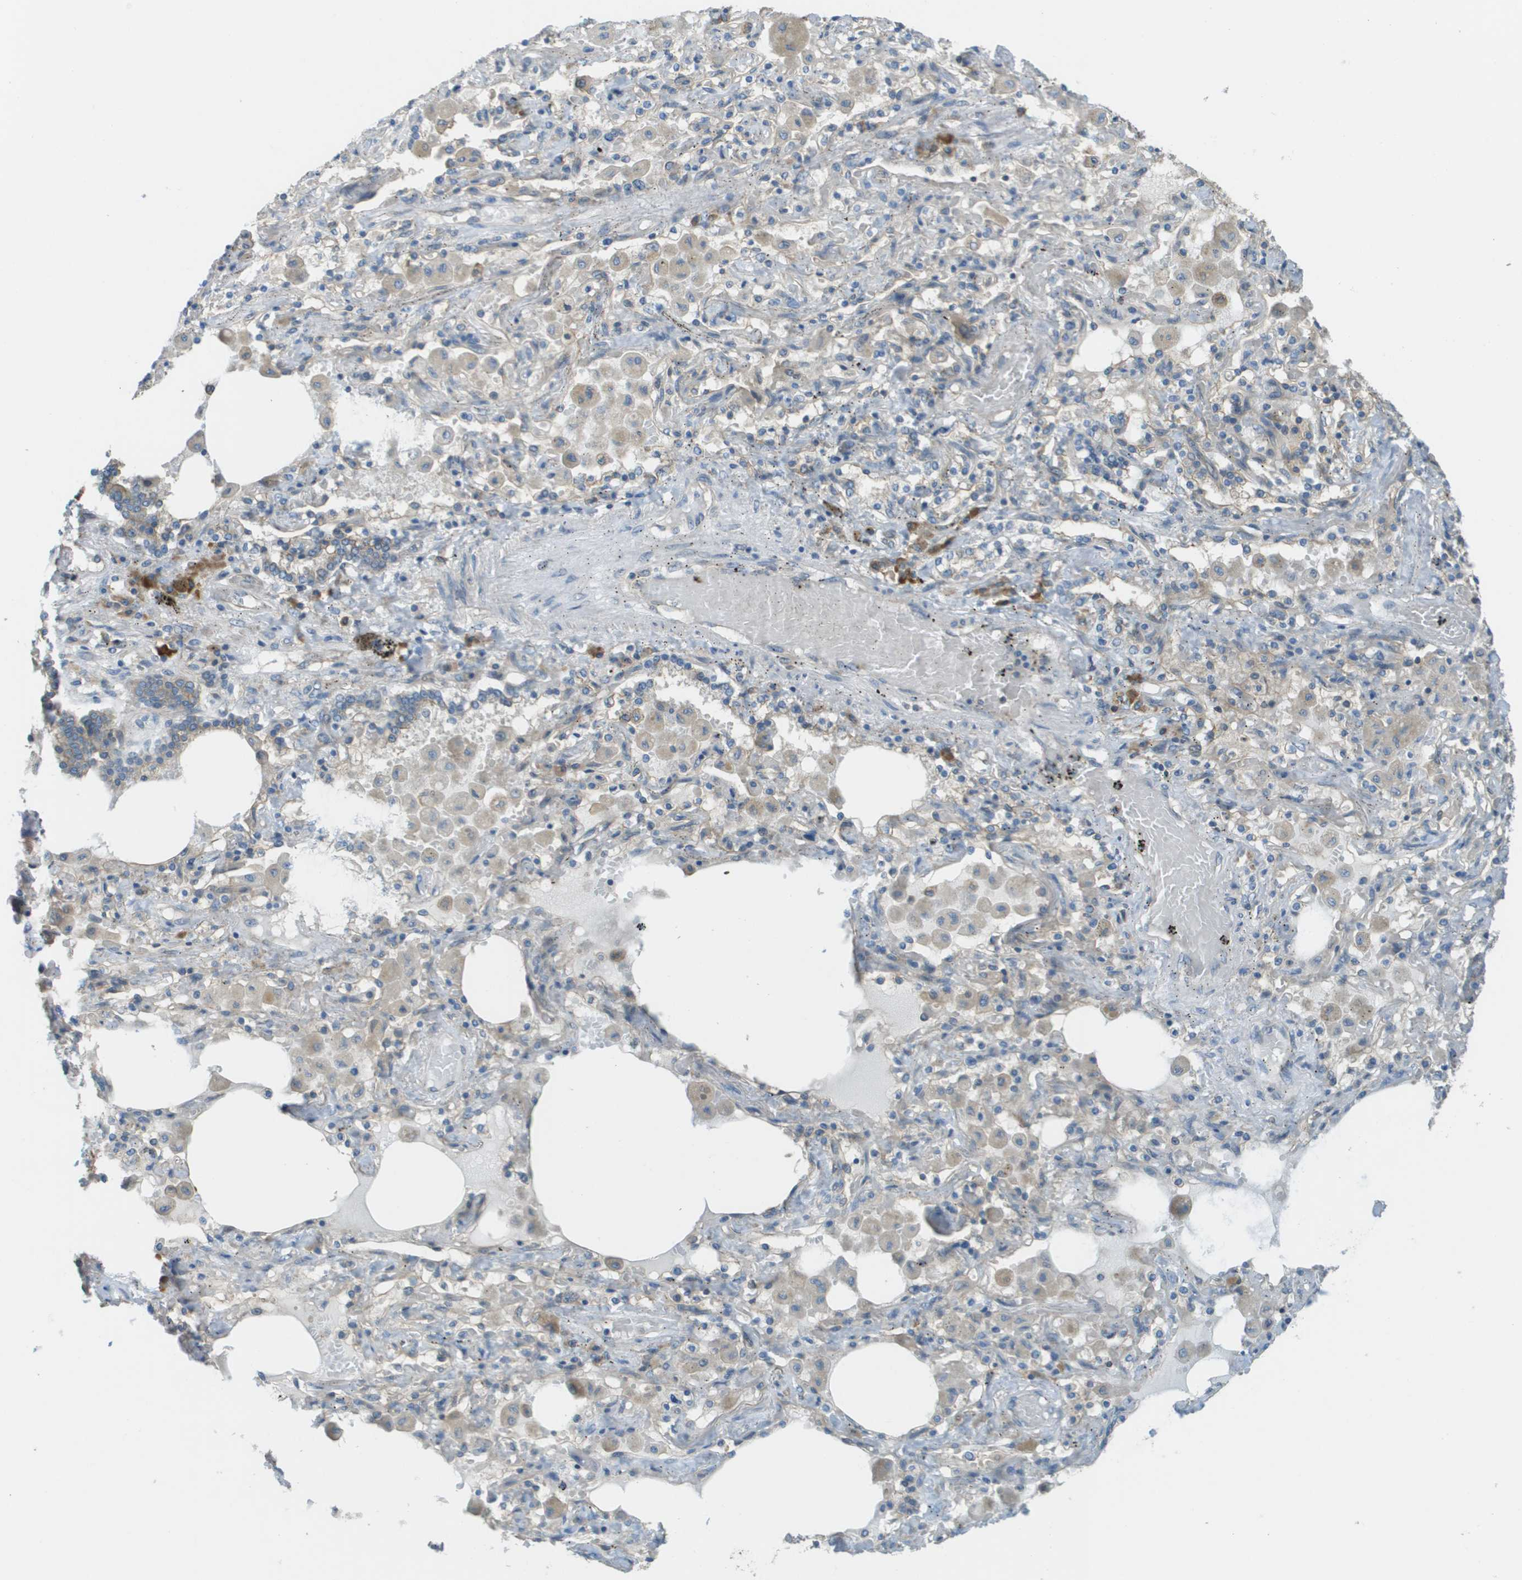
{"staining": {"intensity": "negative", "quantity": "none", "location": "none"}, "tissue": "lung cancer", "cell_type": "Tumor cells", "image_type": "cancer", "snomed": [{"axis": "morphology", "description": "Squamous cell carcinoma, NOS"}, {"axis": "topography", "description": "Lung"}], "caption": "This is an IHC photomicrograph of human lung squamous cell carcinoma. There is no expression in tumor cells.", "gene": "DNAJB11", "patient": {"sex": "female", "age": 47}}